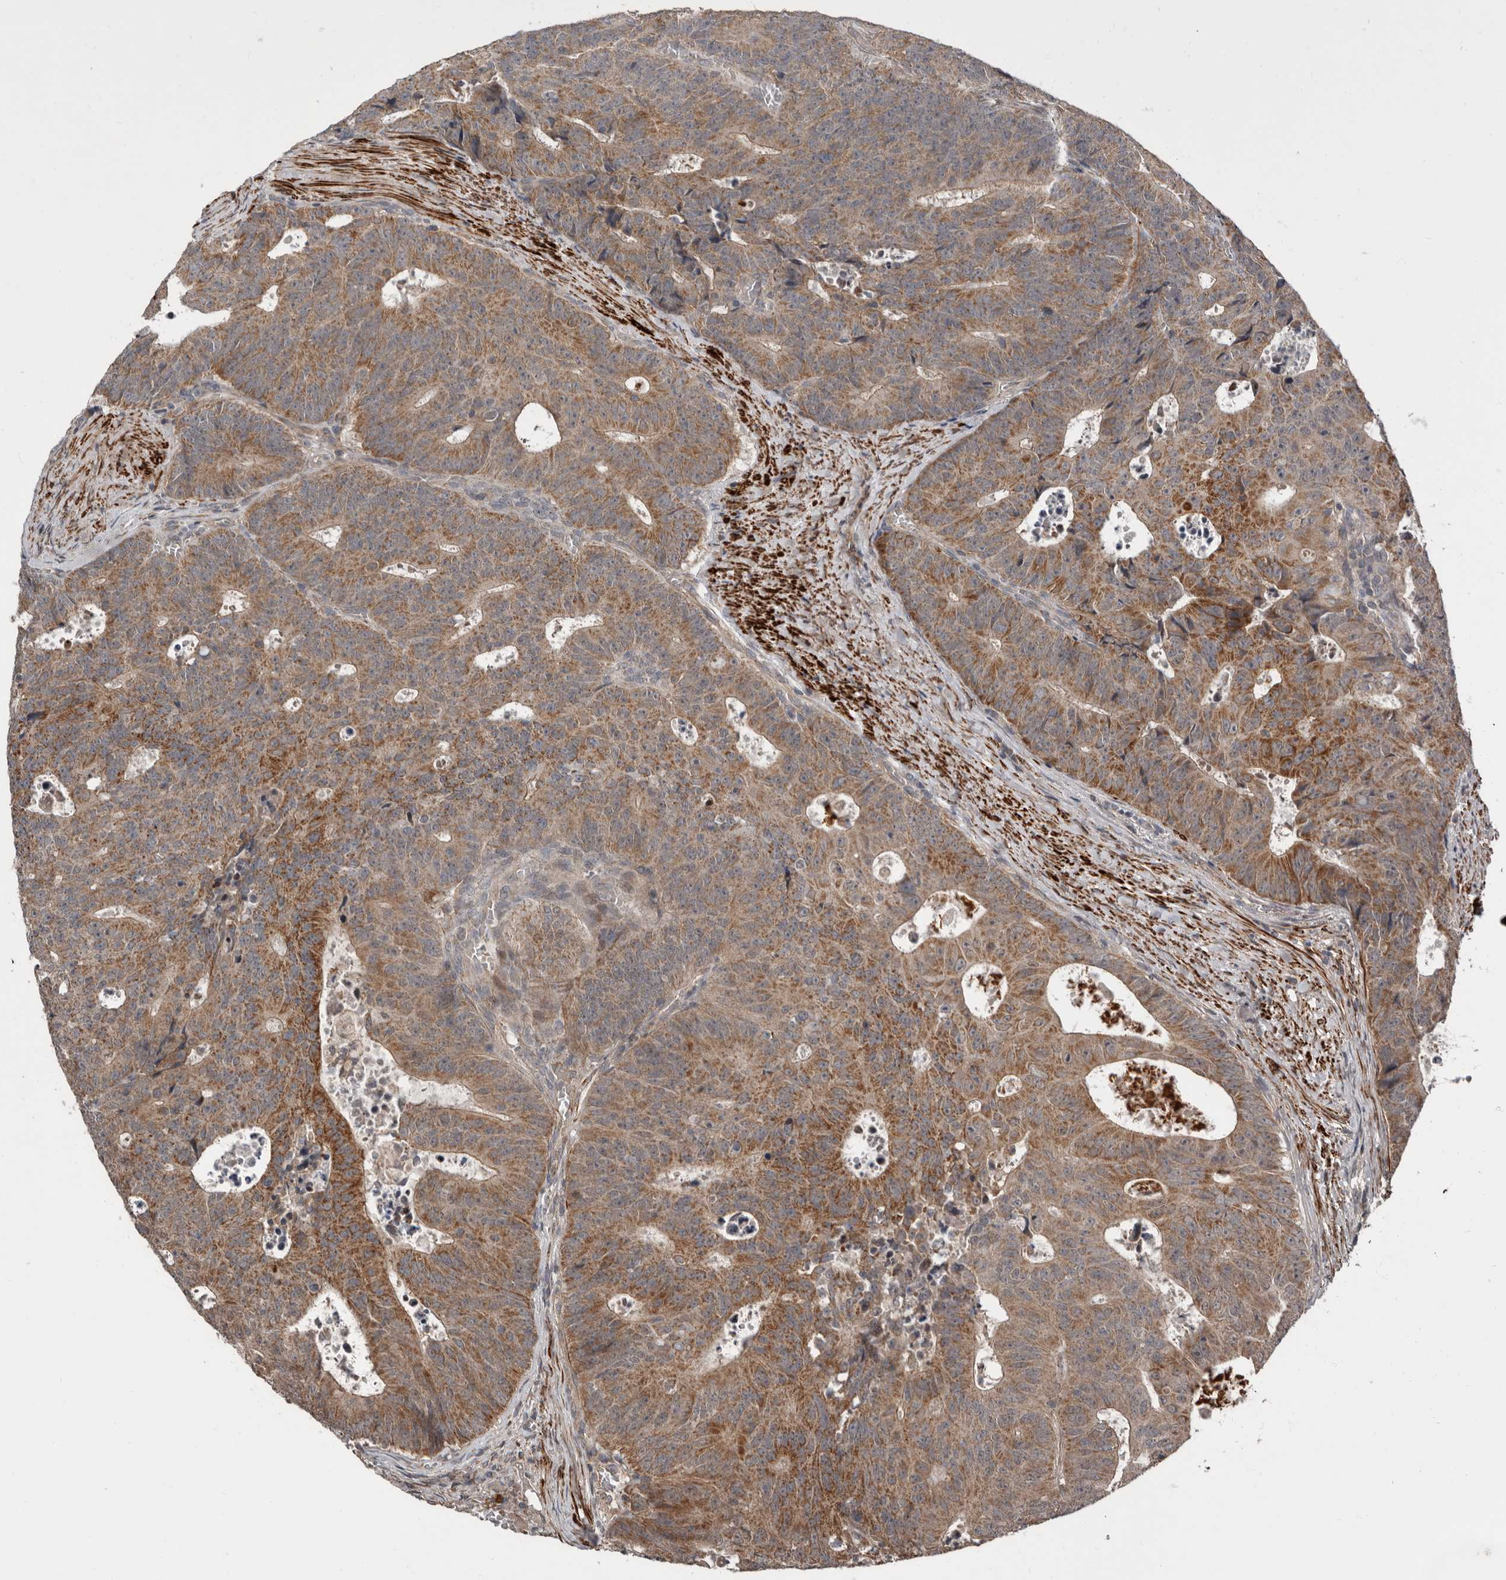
{"staining": {"intensity": "moderate", "quantity": ">75%", "location": "cytoplasmic/membranous"}, "tissue": "colorectal cancer", "cell_type": "Tumor cells", "image_type": "cancer", "snomed": [{"axis": "morphology", "description": "Adenocarcinoma, NOS"}, {"axis": "topography", "description": "Colon"}], "caption": "Protein staining of colorectal cancer tissue reveals moderate cytoplasmic/membranous positivity in approximately >75% of tumor cells.", "gene": "FGFR4", "patient": {"sex": "male", "age": 87}}